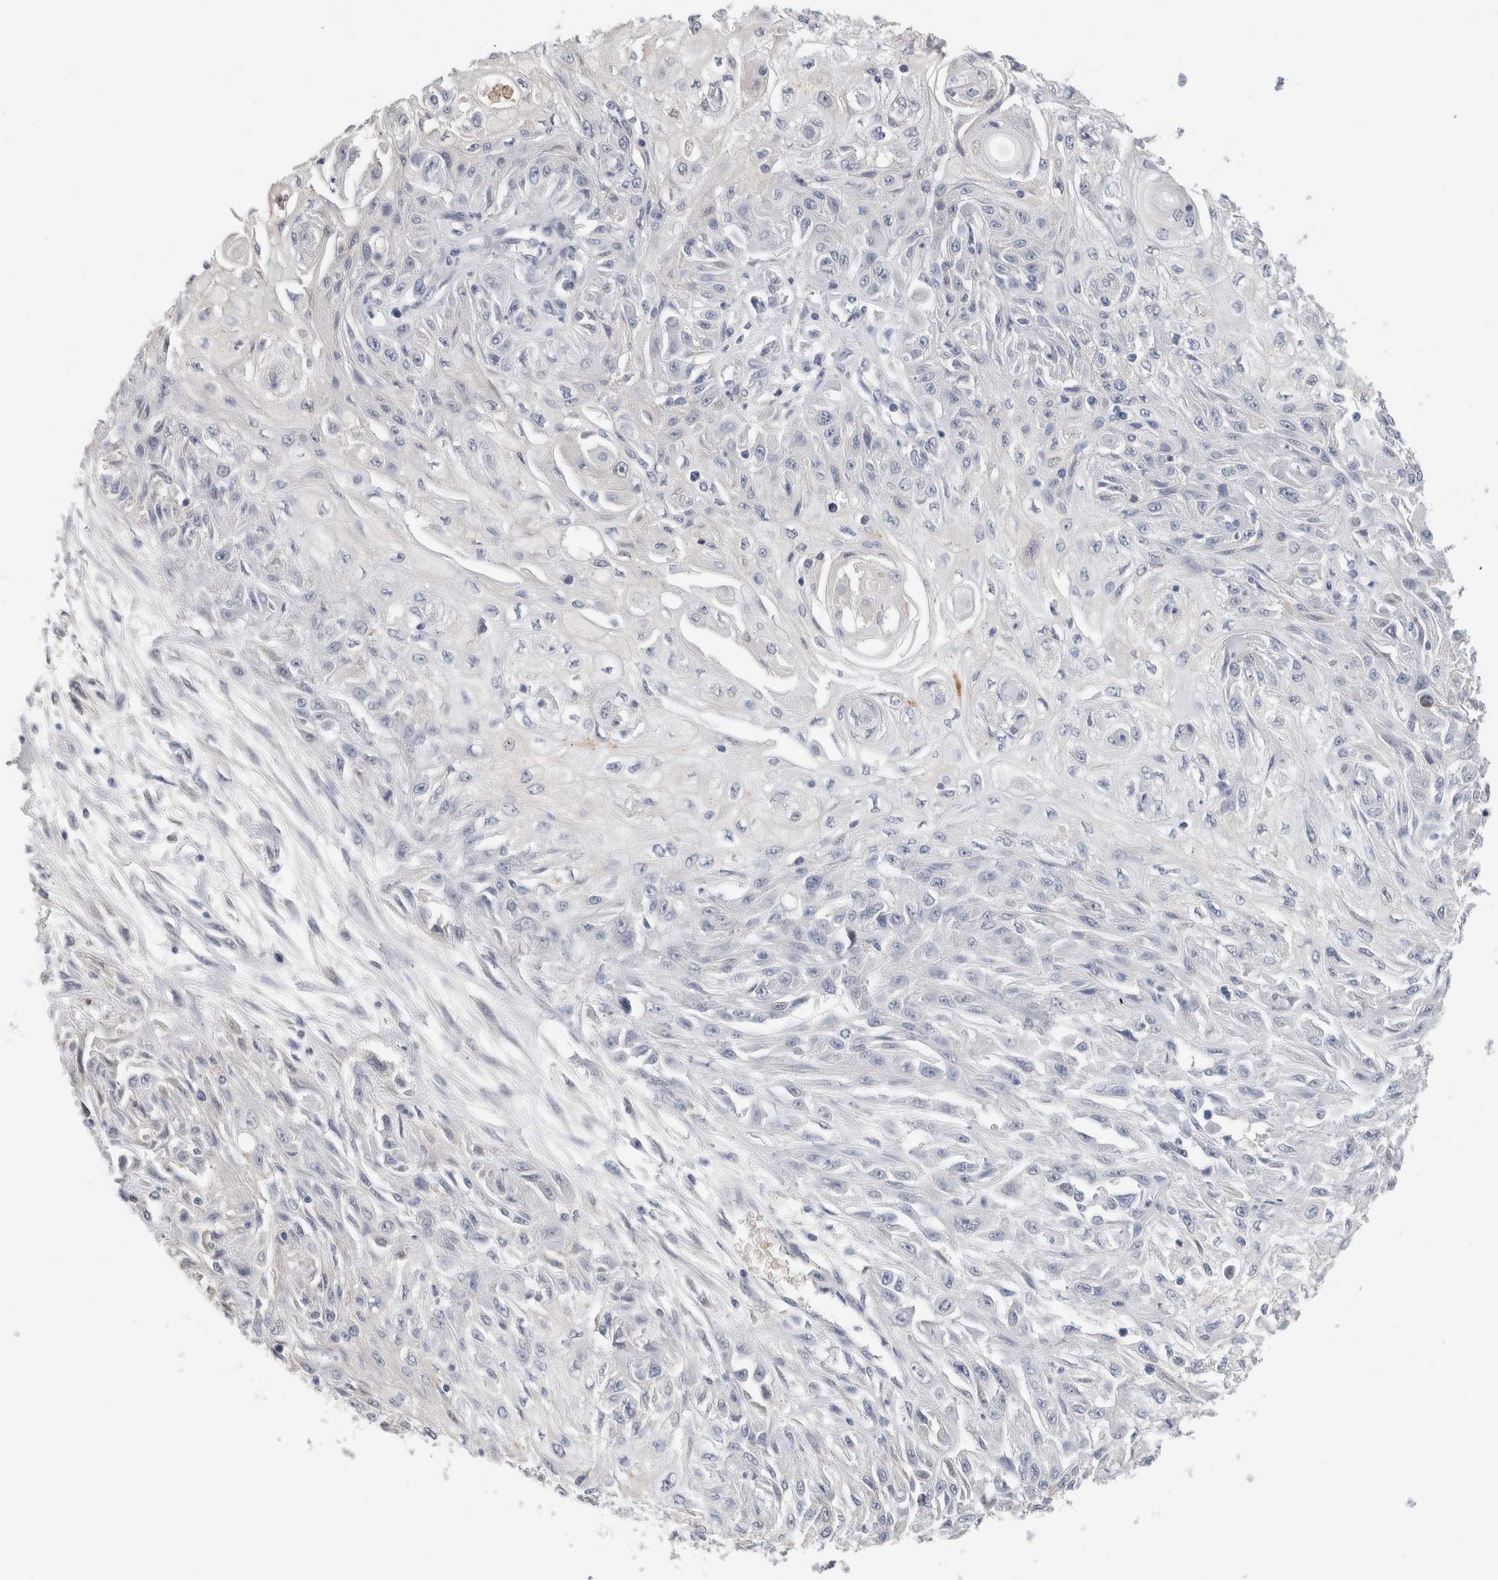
{"staining": {"intensity": "negative", "quantity": "none", "location": "none"}, "tissue": "skin cancer", "cell_type": "Tumor cells", "image_type": "cancer", "snomed": [{"axis": "morphology", "description": "Squamous cell carcinoma, NOS"}, {"axis": "morphology", "description": "Squamous cell carcinoma, metastatic, NOS"}, {"axis": "topography", "description": "Skin"}, {"axis": "topography", "description": "Lymph node"}], "caption": "IHC photomicrograph of human skin cancer stained for a protein (brown), which shows no positivity in tumor cells. The staining is performed using DAB brown chromogen with nuclei counter-stained in using hematoxylin.", "gene": "SCGB1A1", "patient": {"sex": "male", "age": 75}}